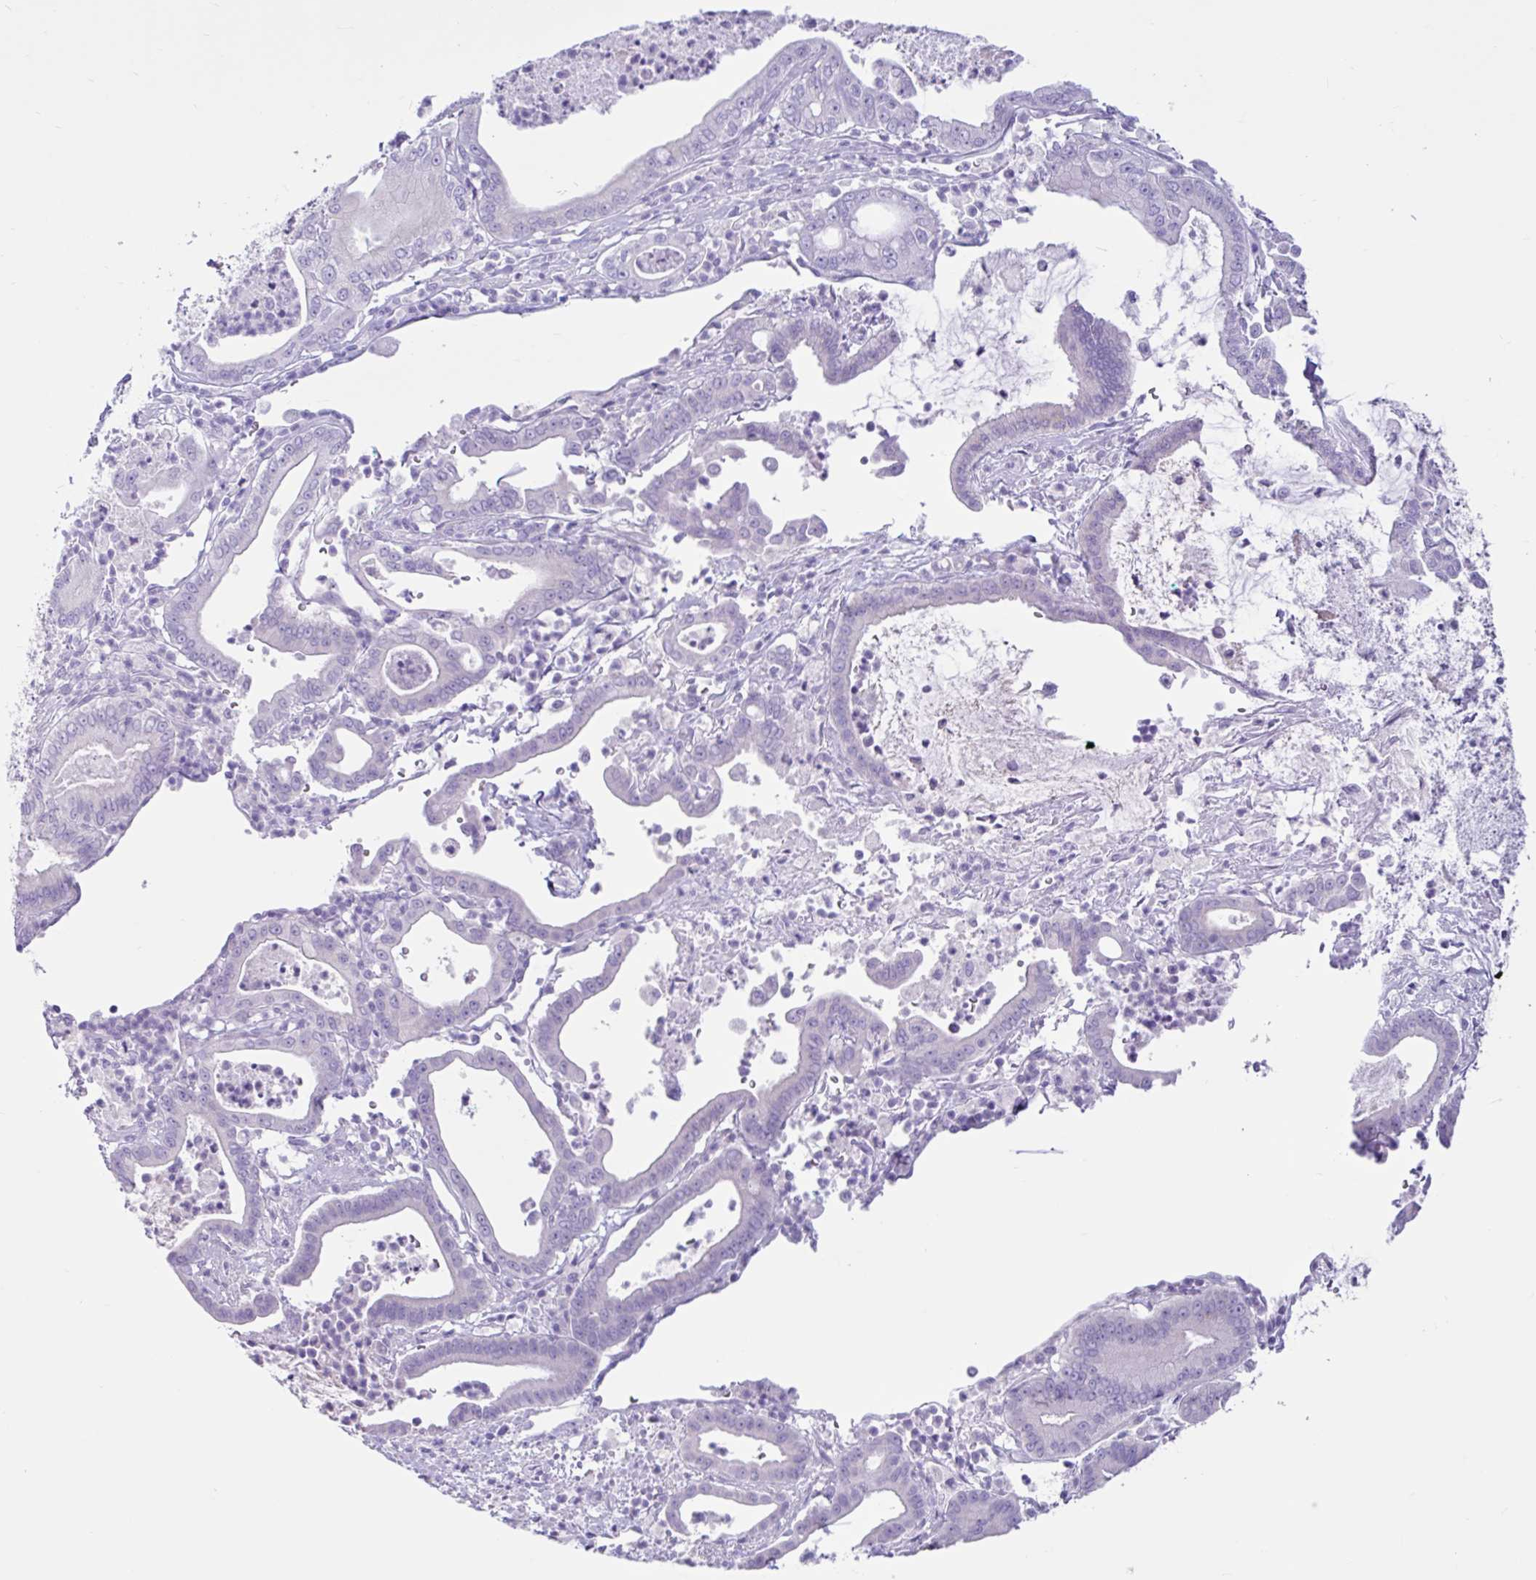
{"staining": {"intensity": "negative", "quantity": "none", "location": "none"}, "tissue": "pancreatic cancer", "cell_type": "Tumor cells", "image_type": "cancer", "snomed": [{"axis": "morphology", "description": "Adenocarcinoma, NOS"}, {"axis": "topography", "description": "Pancreas"}], "caption": "An immunohistochemistry (IHC) photomicrograph of pancreatic adenocarcinoma is shown. There is no staining in tumor cells of pancreatic adenocarcinoma. (DAB immunohistochemistry (IHC), high magnification).", "gene": "CYP19A1", "patient": {"sex": "male", "age": 71}}